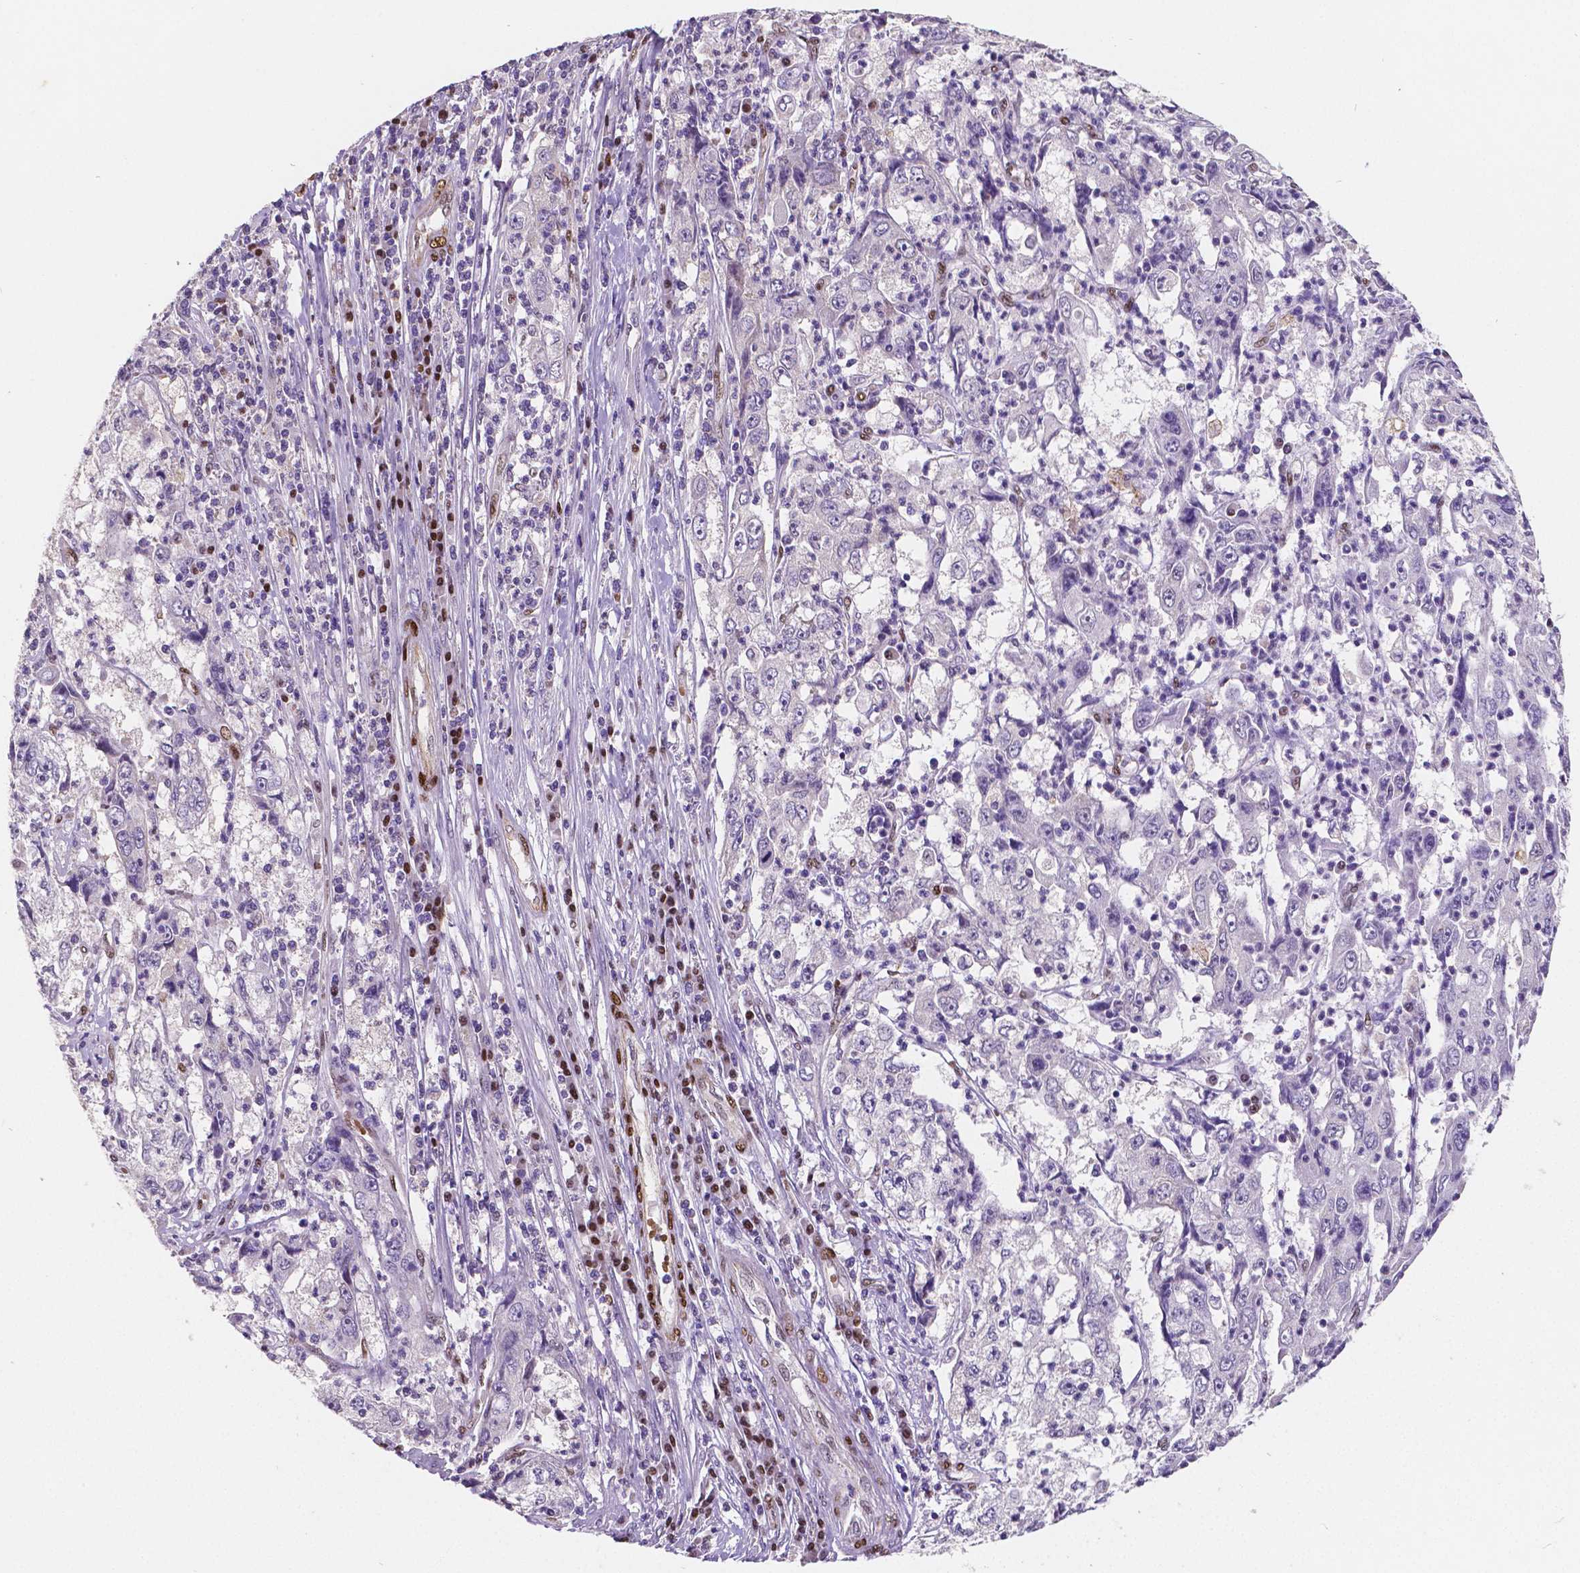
{"staining": {"intensity": "negative", "quantity": "none", "location": "none"}, "tissue": "cervical cancer", "cell_type": "Tumor cells", "image_type": "cancer", "snomed": [{"axis": "morphology", "description": "Squamous cell carcinoma, NOS"}, {"axis": "topography", "description": "Cervix"}], "caption": "Tumor cells show no significant positivity in cervical squamous cell carcinoma. (Brightfield microscopy of DAB IHC at high magnification).", "gene": "MEF2C", "patient": {"sex": "female", "age": 36}}